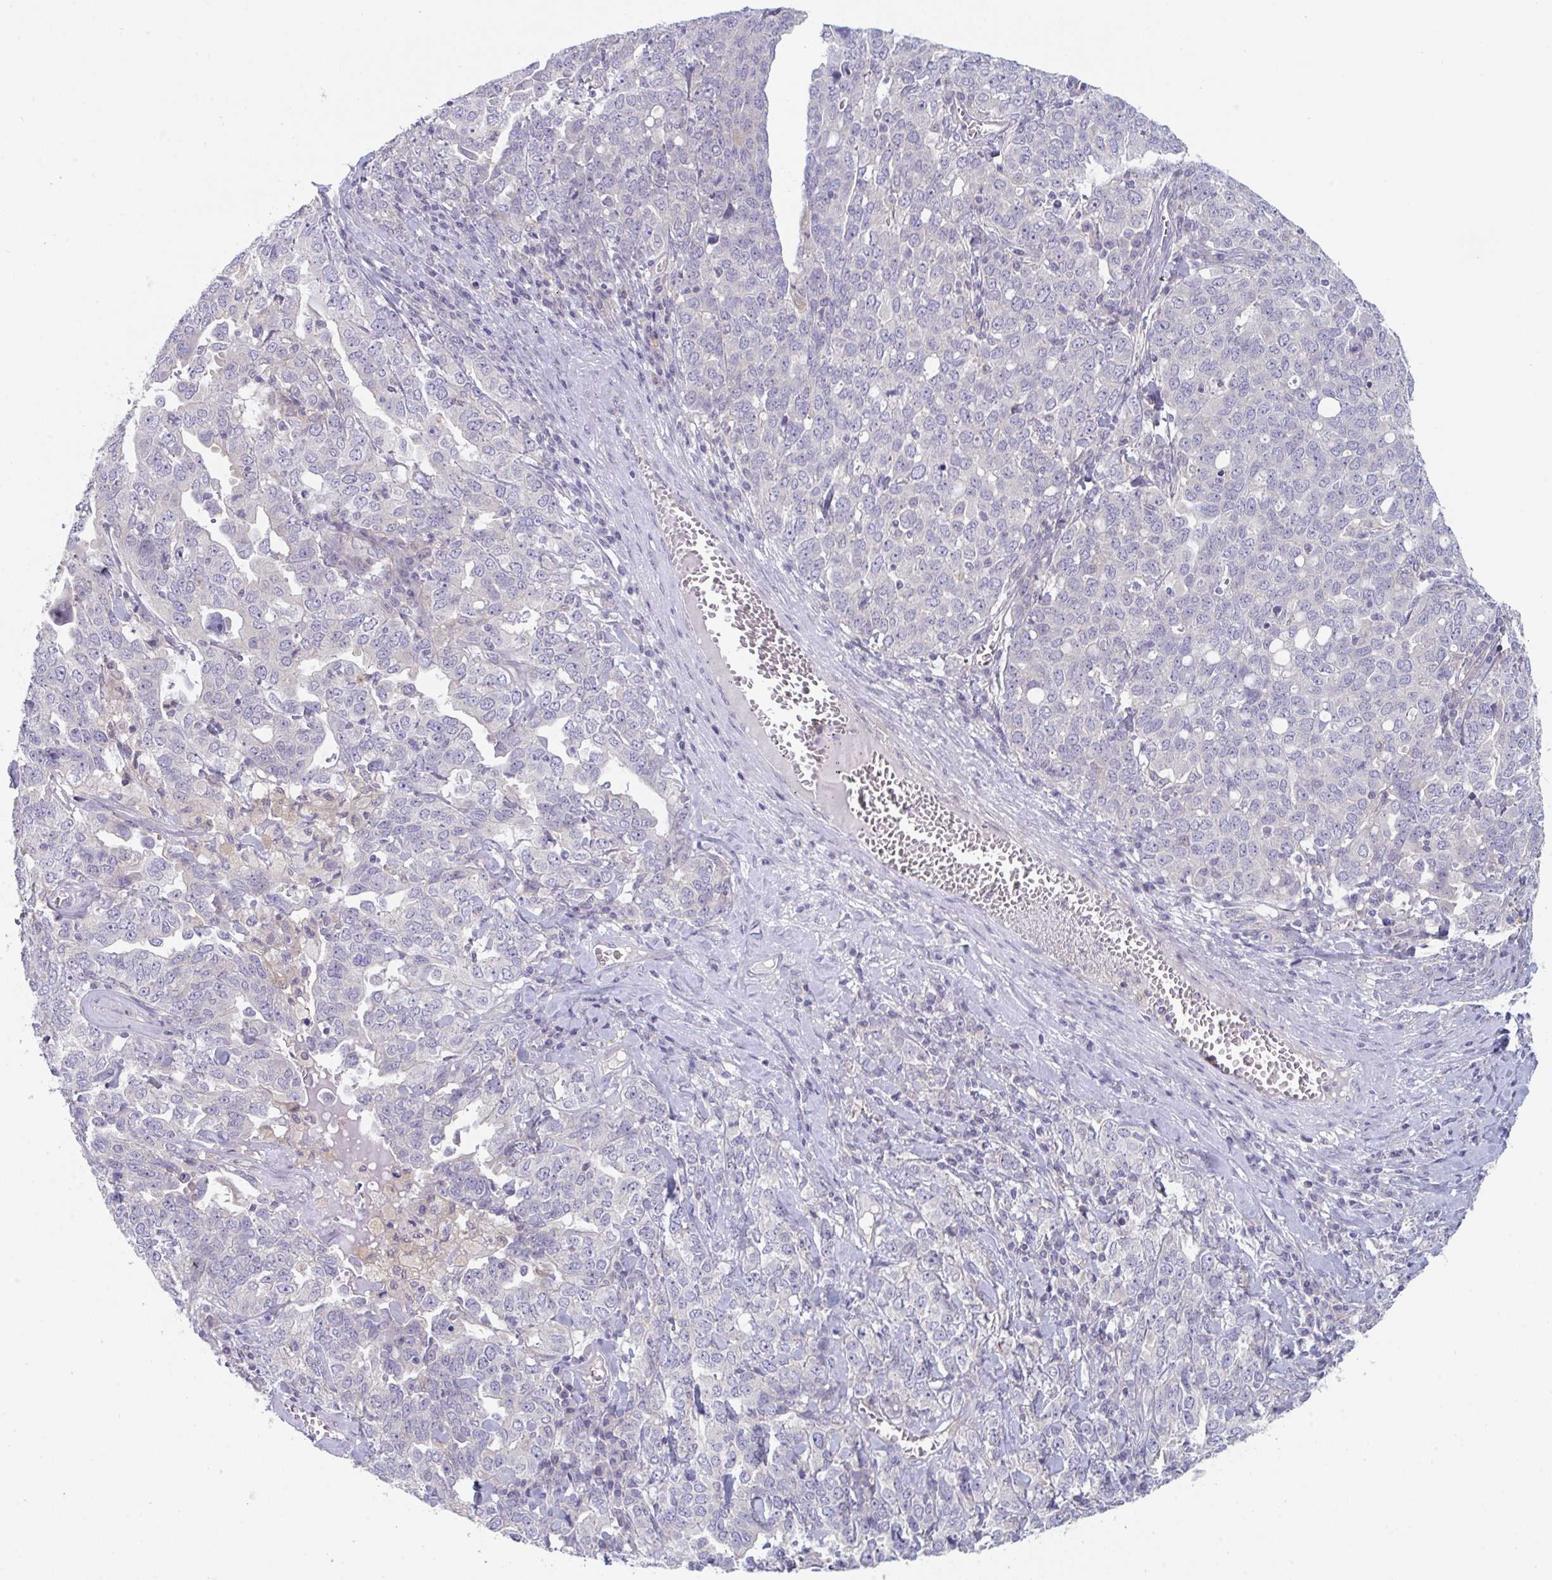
{"staining": {"intensity": "negative", "quantity": "none", "location": "none"}, "tissue": "ovarian cancer", "cell_type": "Tumor cells", "image_type": "cancer", "snomed": [{"axis": "morphology", "description": "Carcinoma, endometroid"}, {"axis": "topography", "description": "Ovary"}], "caption": "This micrograph is of ovarian endometroid carcinoma stained with IHC to label a protein in brown with the nuclei are counter-stained blue. There is no positivity in tumor cells.", "gene": "PTPRD", "patient": {"sex": "female", "age": 62}}